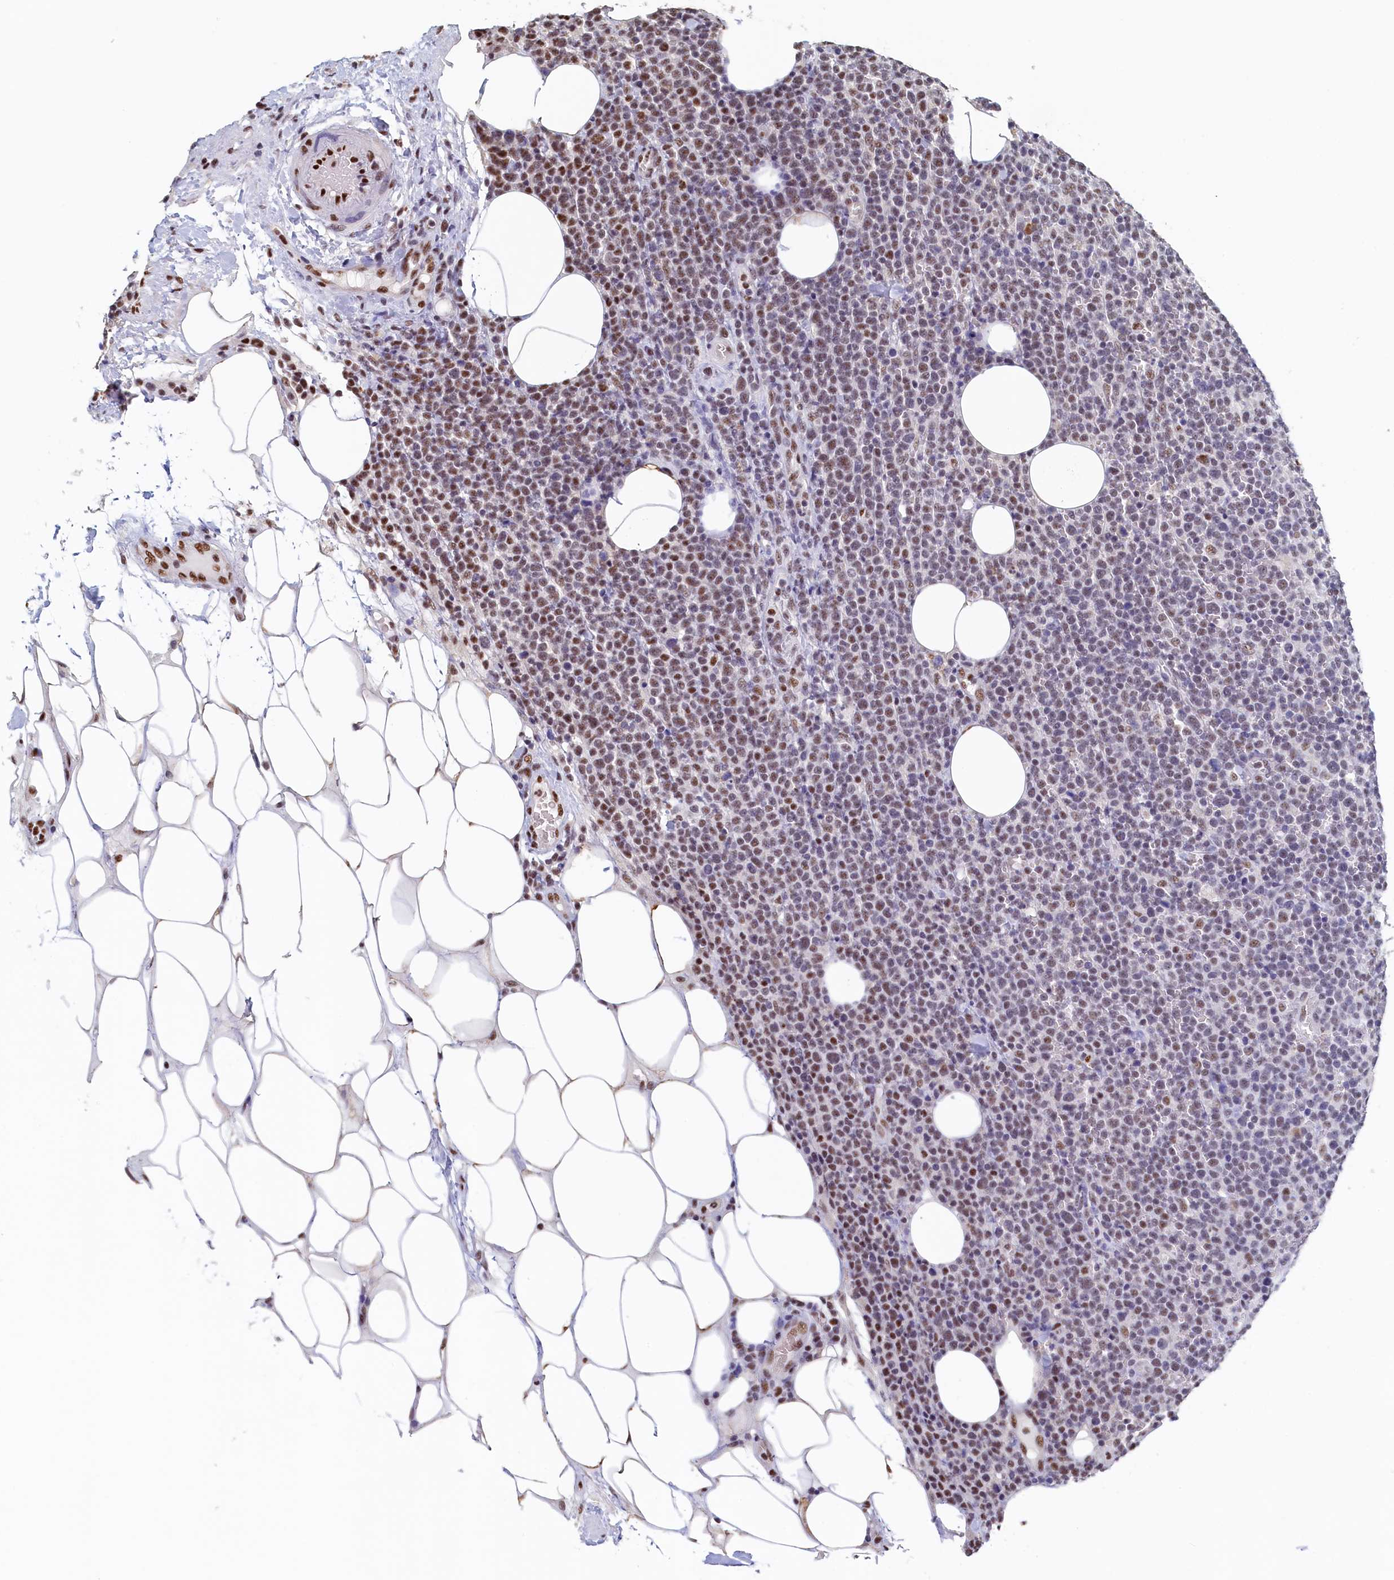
{"staining": {"intensity": "moderate", "quantity": "<25%", "location": "nuclear"}, "tissue": "lymphoma", "cell_type": "Tumor cells", "image_type": "cancer", "snomed": [{"axis": "morphology", "description": "Malignant lymphoma, non-Hodgkin's type, High grade"}, {"axis": "topography", "description": "Lymph node"}], "caption": "This is a photomicrograph of immunohistochemistry staining of malignant lymphoma, non-Hodgkin's type (high-grade), which shows moderate positivity in the nuclear of tumor cells.", "gene": "MOSPD3", "patient": {"sex": "male", "age": 61}}